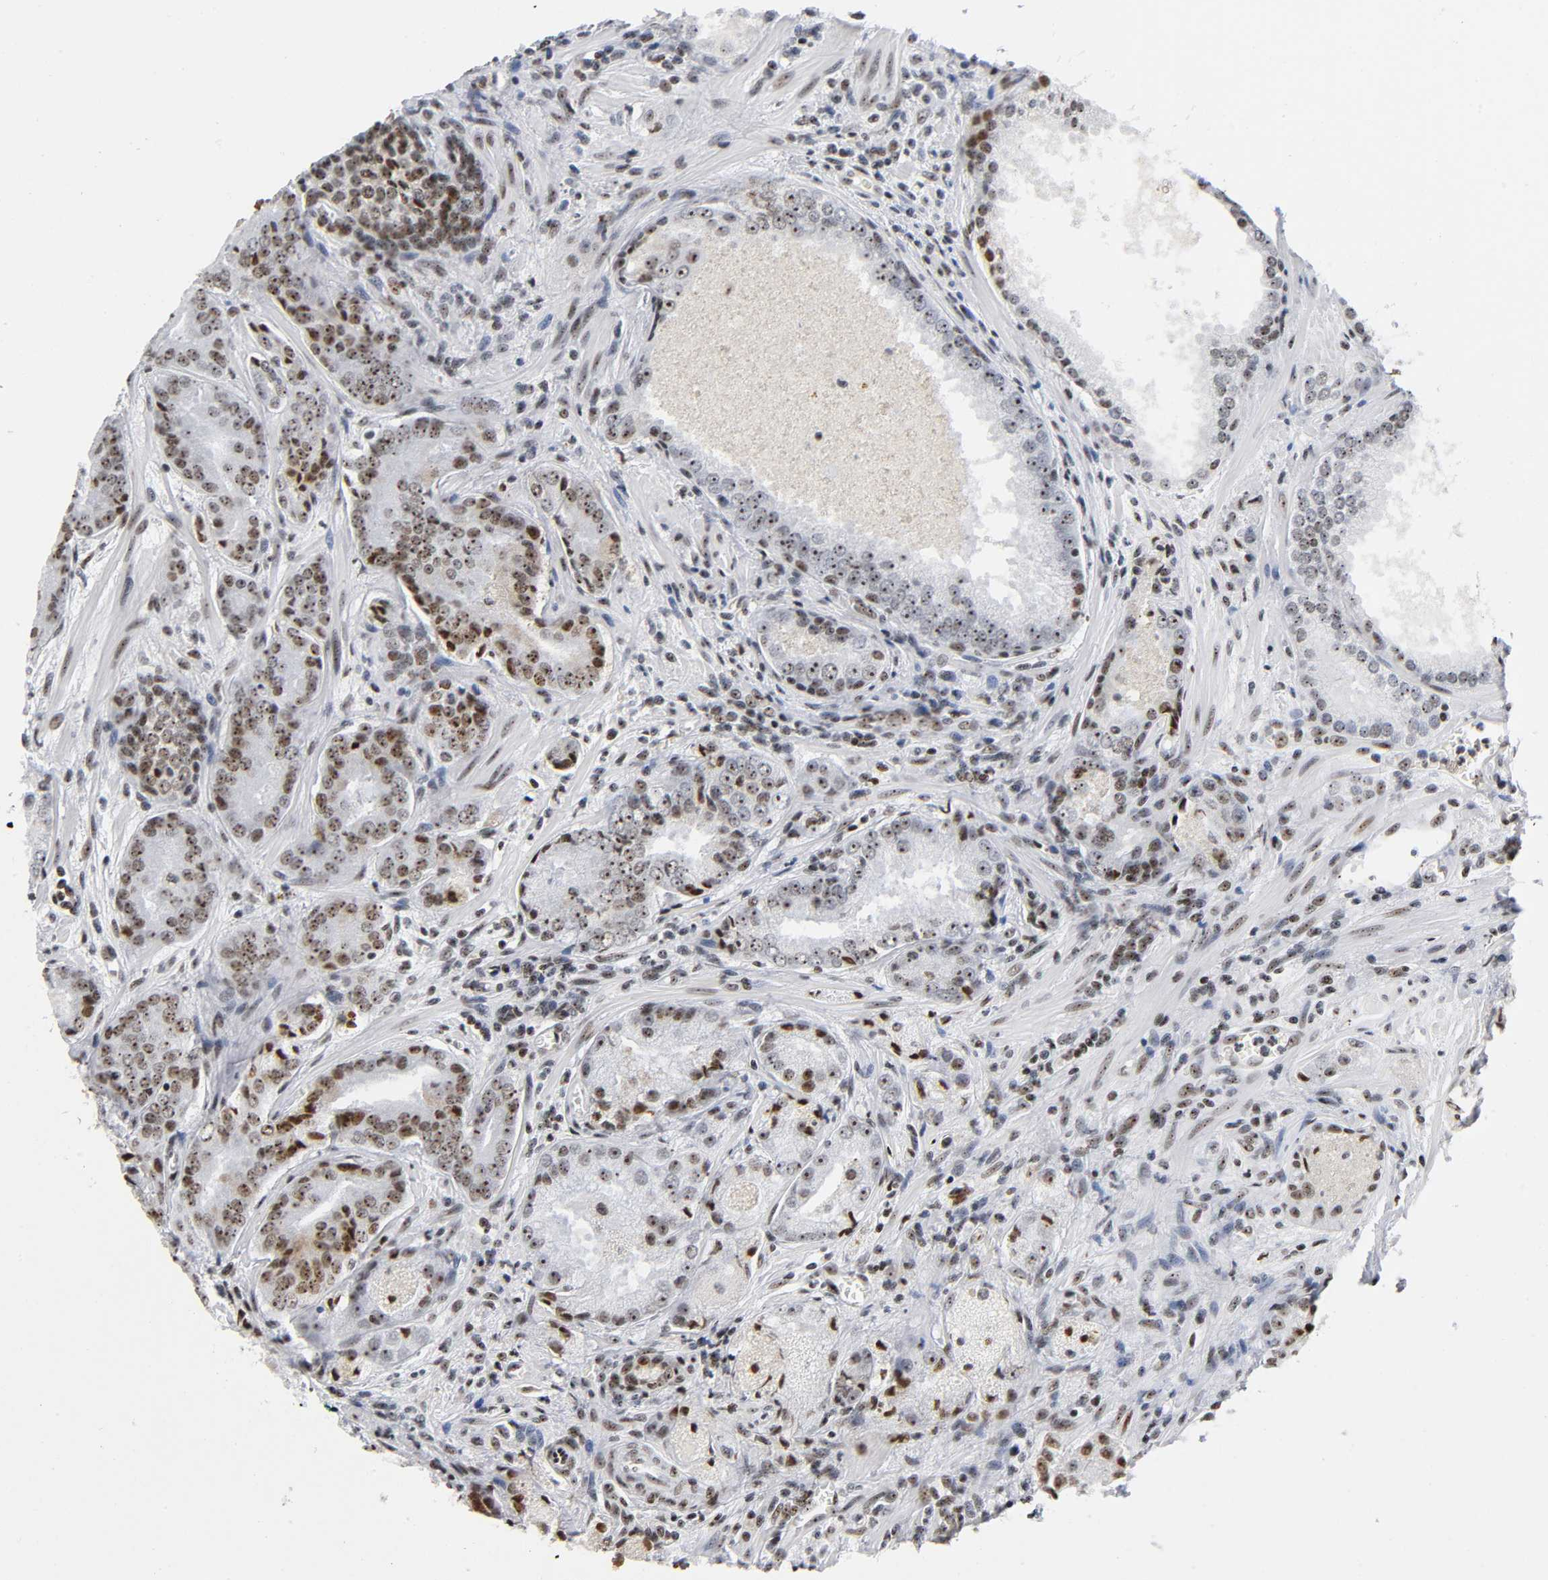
{"staining": {"intensity": "strong", "quantity": ">75%", "location": "nuclear"}, "tissue": "prostate cancer", "cell_type": "Tumor cells", "image_type": "cancer", "snomed": [{"axis": "morphology", "description": "Adenocarcinoma, Low grade"}, {"axis": "topography", "description": "Prostate"}], "caption": "Immunohistochemistry (IHC) histopathology image of neoplastic tissue: prostate cancer stained using IHC shows high levels of strong protein expression localized specifically in the nuclear of tumor cells, appearing as a nuclear brown color.", "gene": "UBTF", "patient": {"sex": "male", "age": 60}}